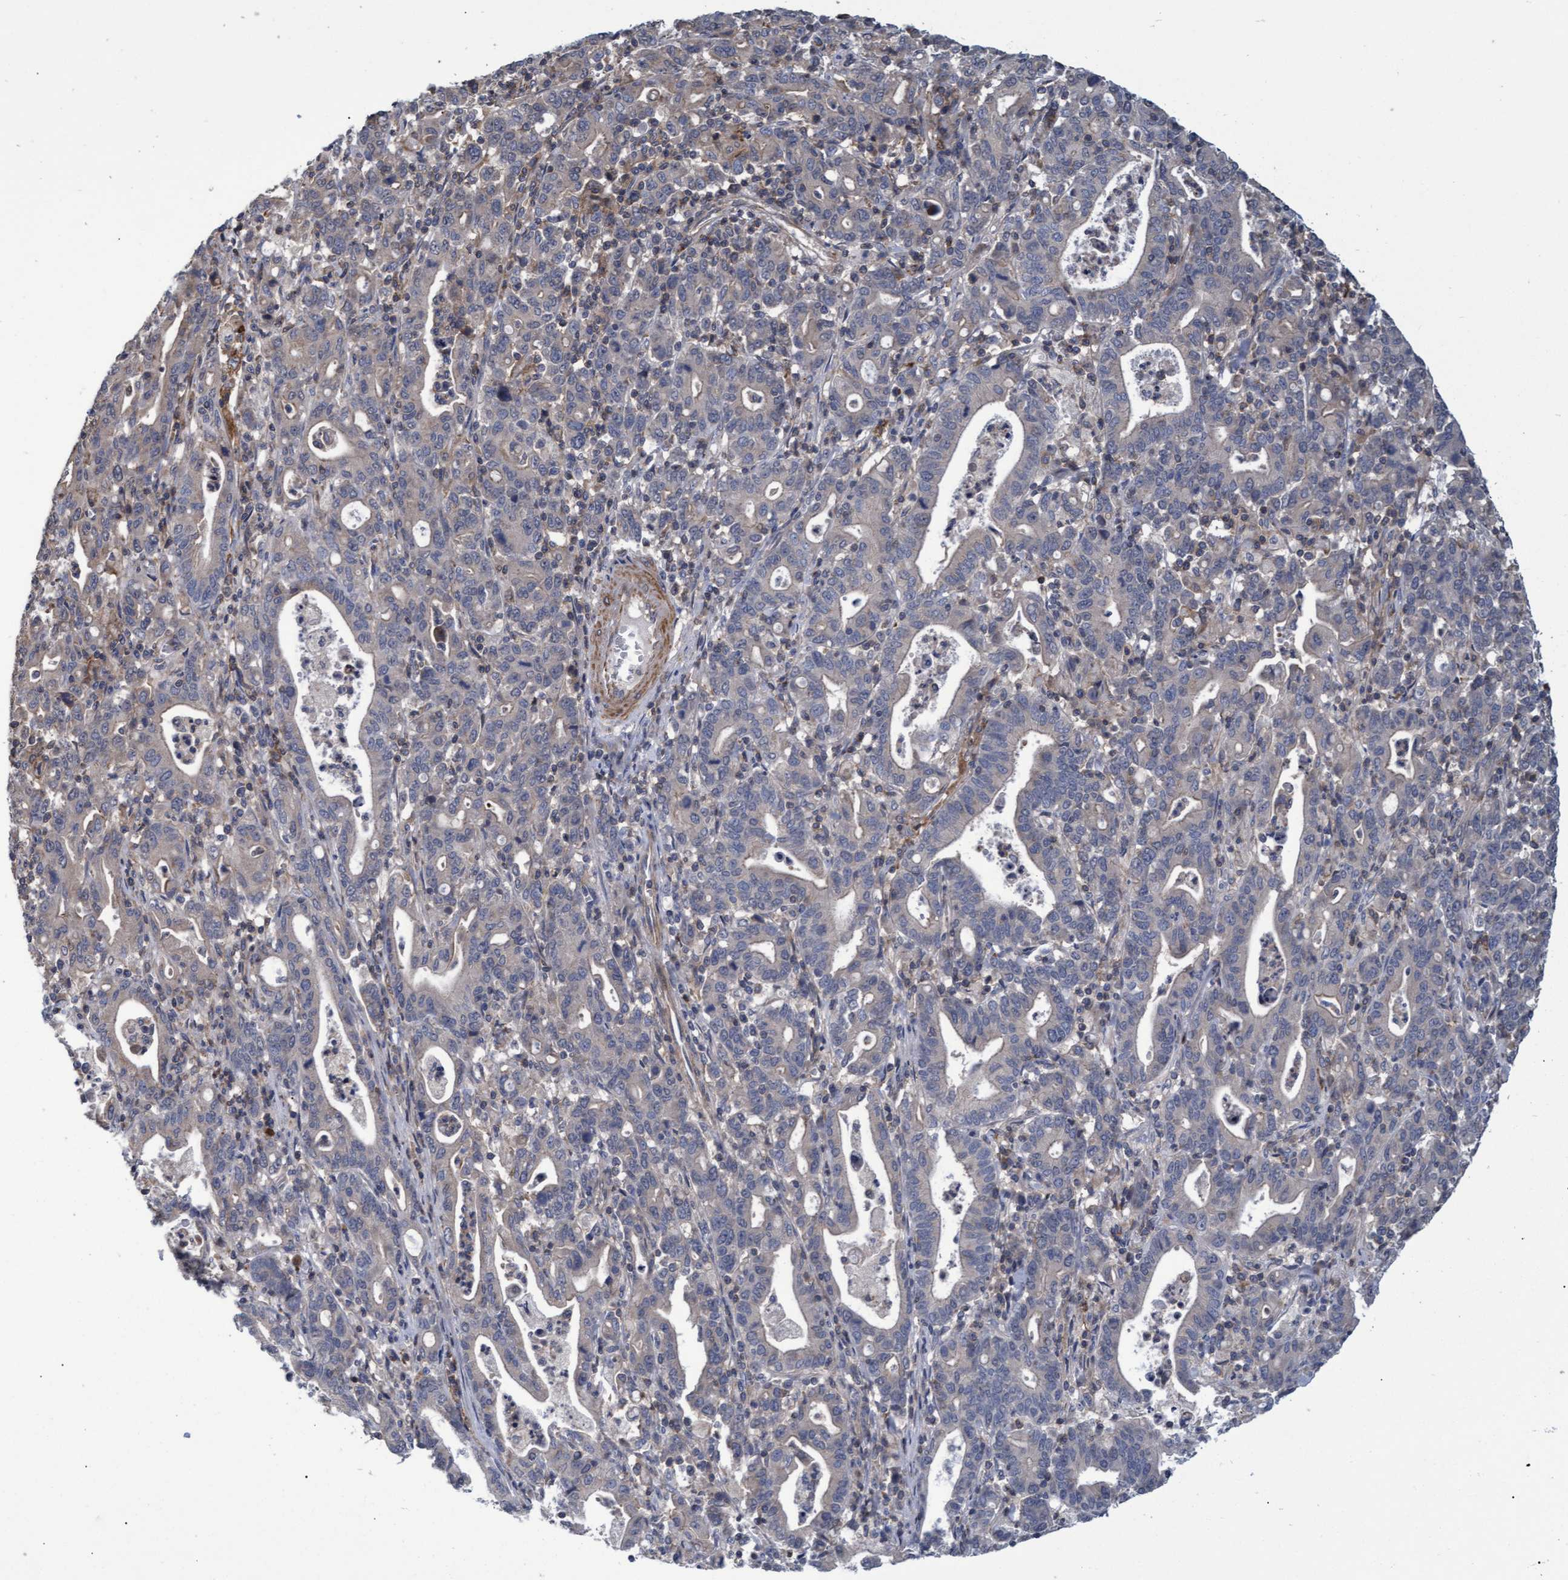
{"staining": {"intensity": "negative", "quantity": "none", "location": "none"}, "tissue": "stomach cancer", "cell_type": "Tumor cells", "image_type": "cancer", "snomed": [{"axis": "morphology", "description": "Adenocarcinoma, NOS"}, {"axis": "topography", "description": "Stomach, upper"}], "caption": "High power microscopy micrograph of an immunohistochemistry histopathology image of stomach cancer (adenocarcinoma), revealing no significant expression in tumor cells.", "gene": "NAA15", "patient": {"sex": "male", "age": 69}}